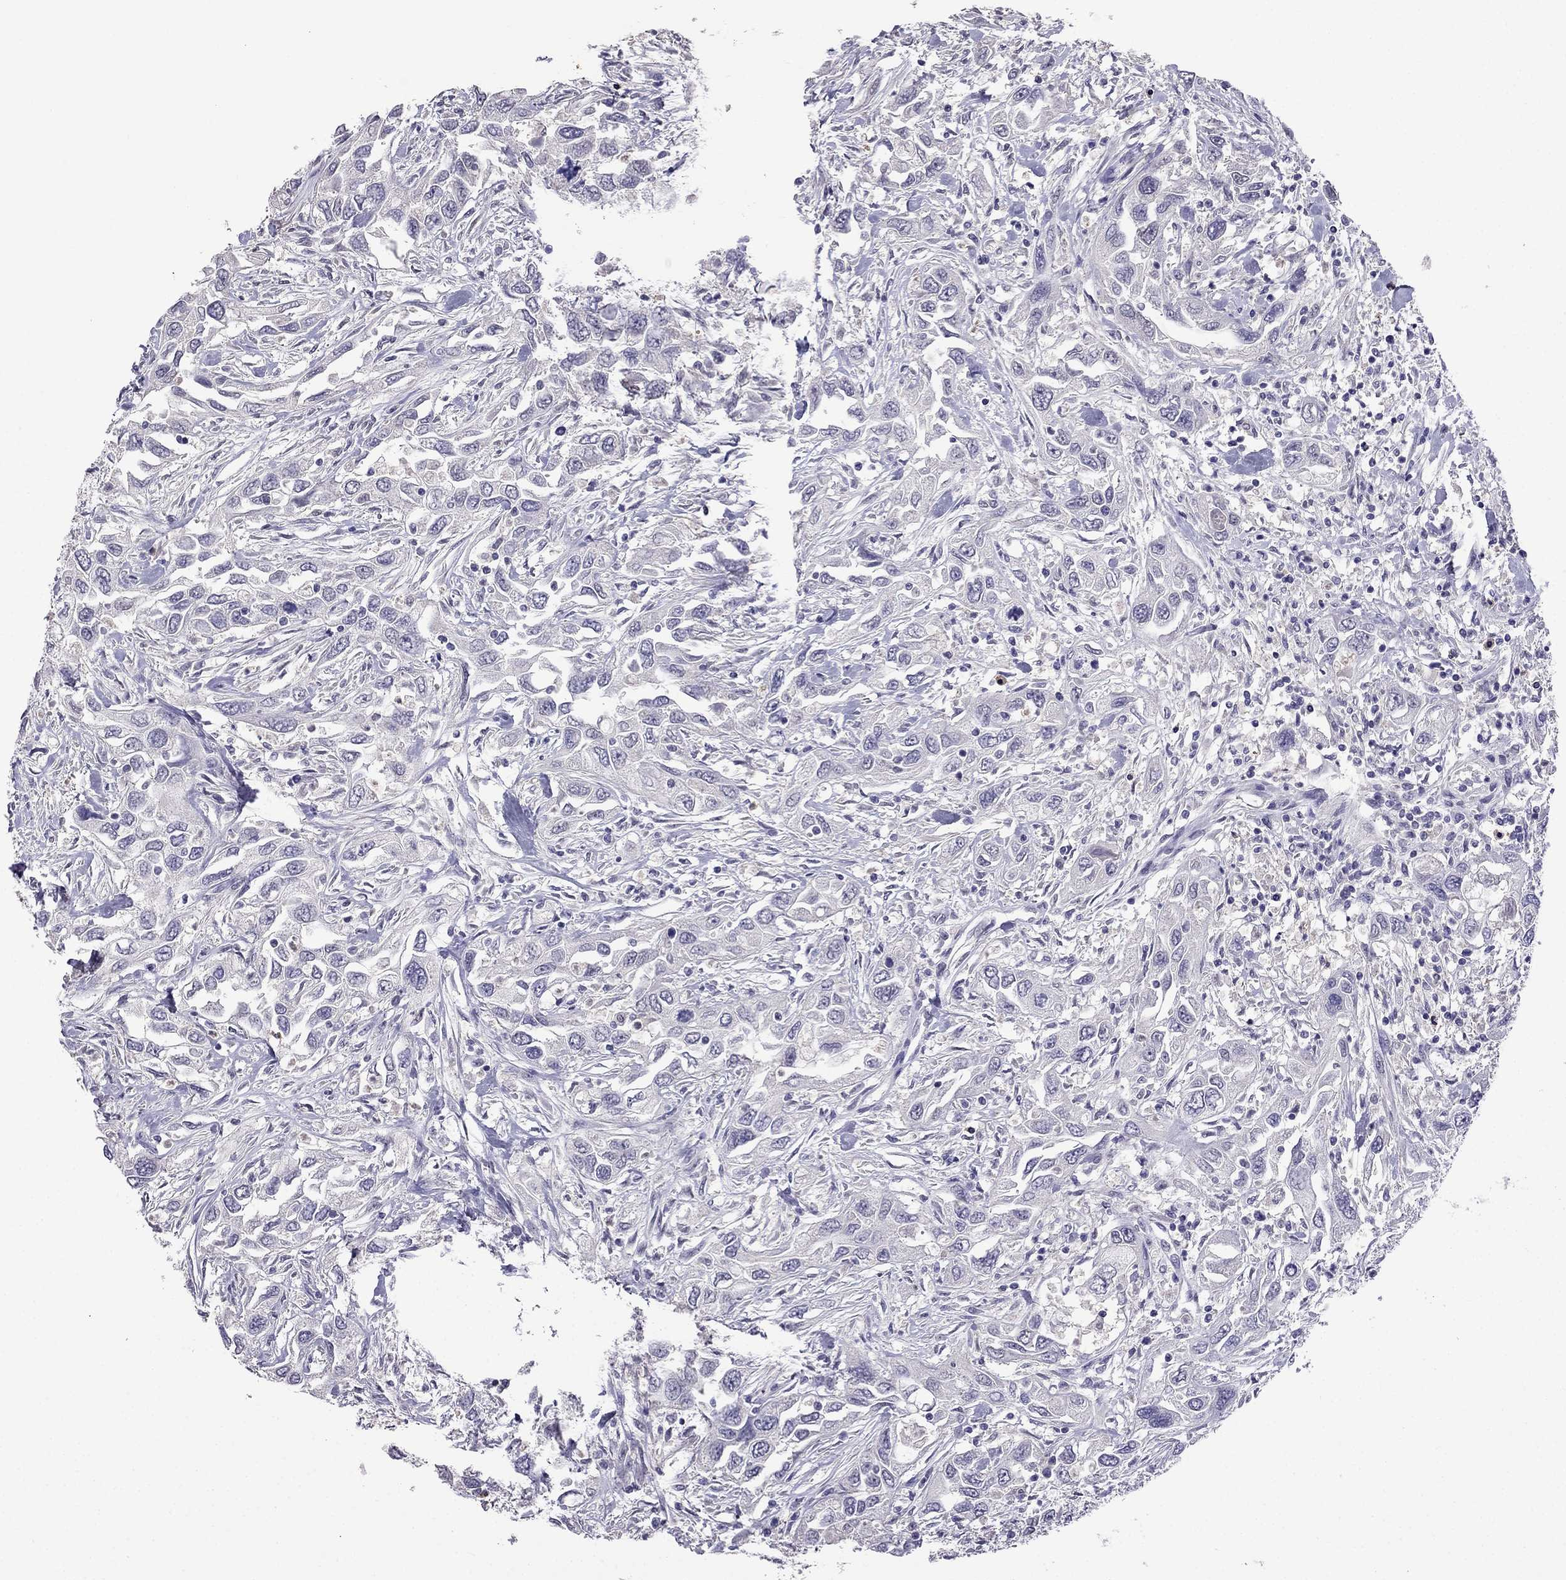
{"staining": {"intensity": "negative", "quantity": "none", "location": "none"}, "tissue": "urothelial cancer", "cell_type": "Tumor cells", "image_type": "cancer", "snomed": [{"axis": "morphology", "description": "Urothelial carcinoma, High grade"}, {"axis": "topography", "description": "Urinary bladder"}], "caption": "Photomicrograph shows no significant protein staining in tumor cells of urothelial cancer.", "gene": "AQP9", "patient": {"sex": "male", "age": 76}}